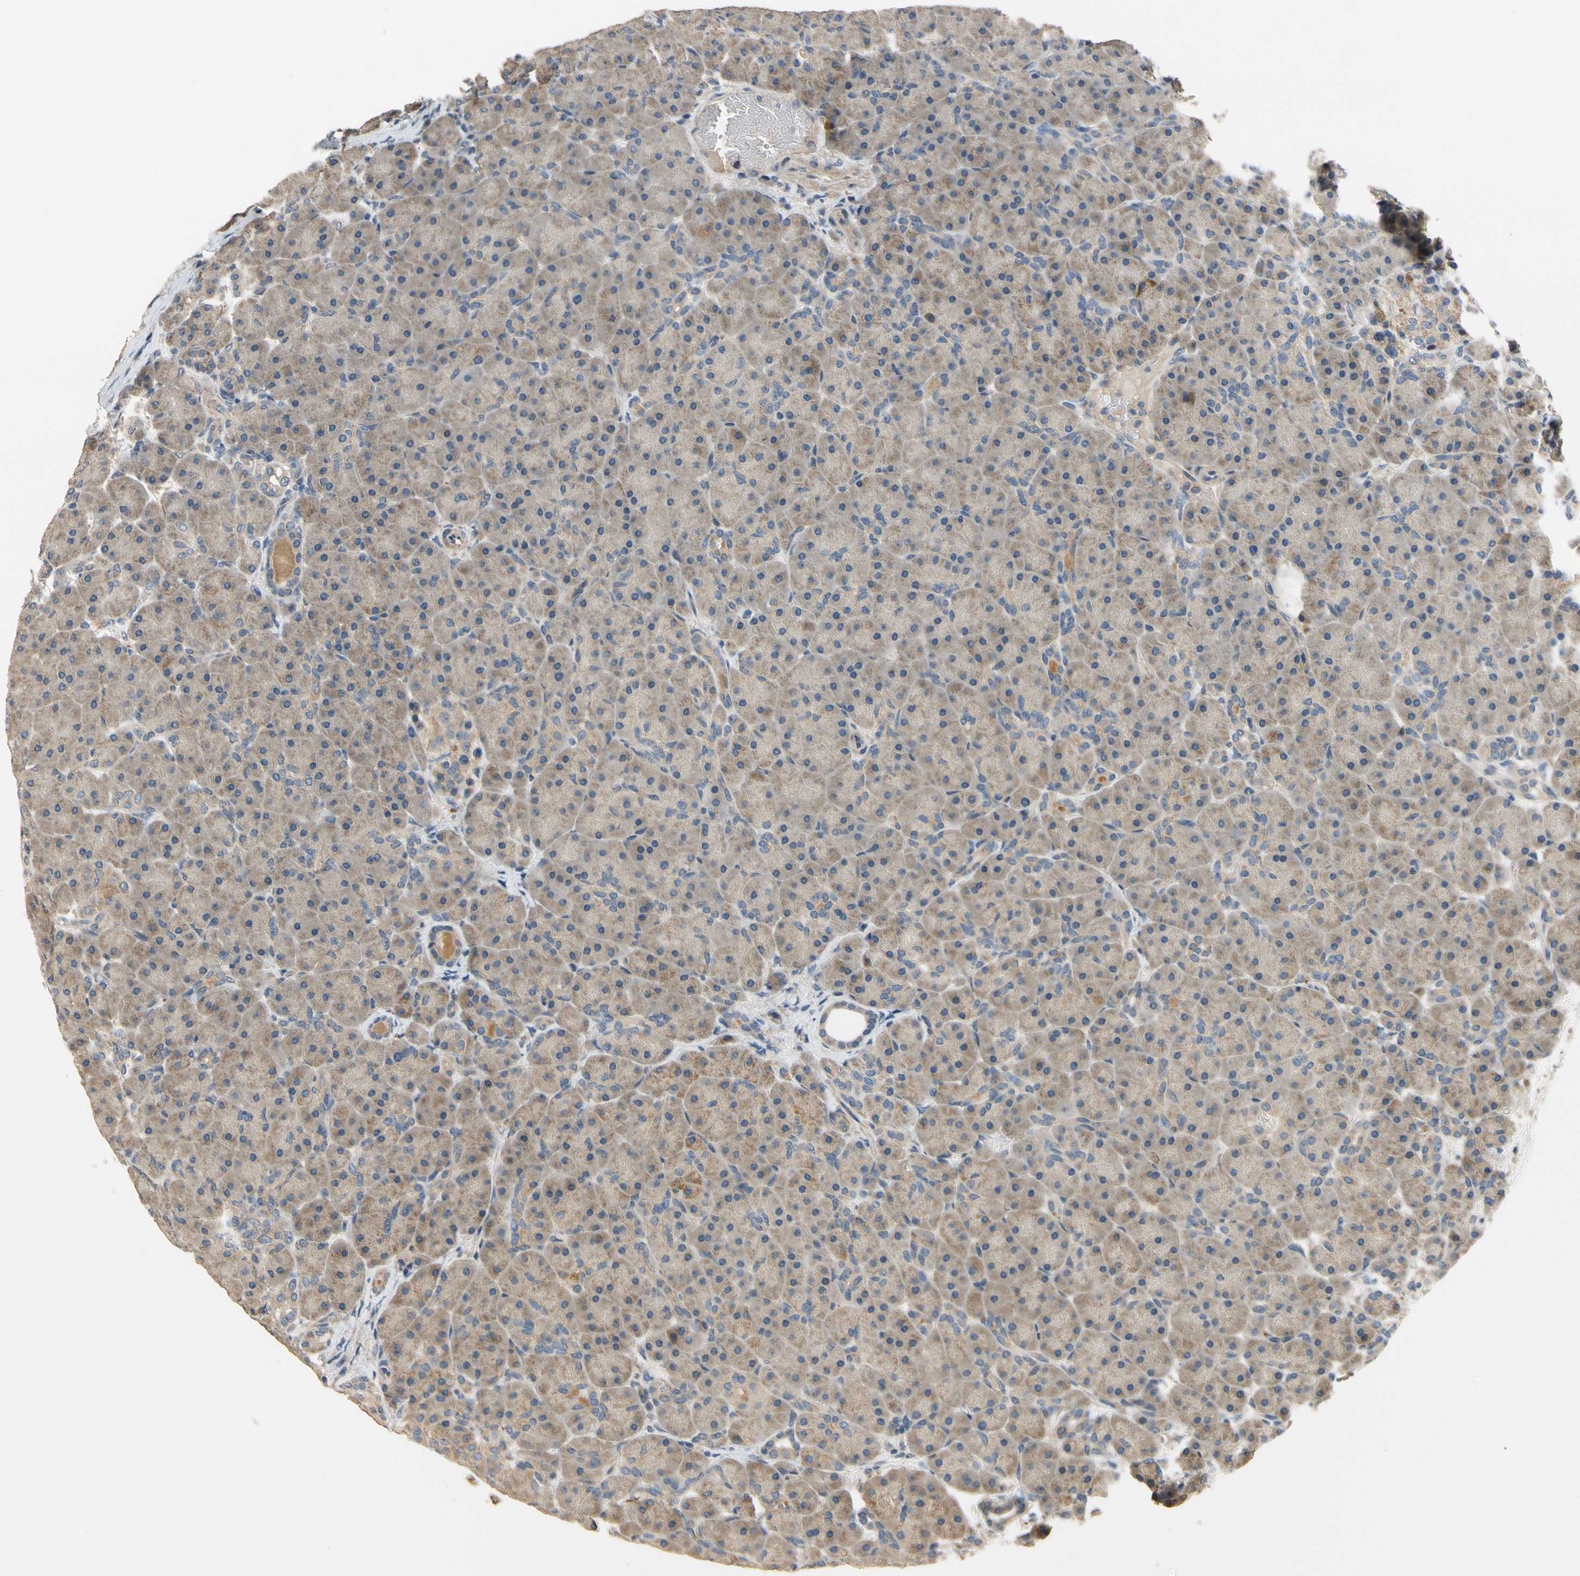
{"staining": {"intensity": "weak", "quantity": "25%-75%", "location": "cytoplasmic/membranous"}, "tissue": "pancreas", "cell_type": "Exocrine glandular cells", "image_type": "normal", "snomed": [{"axis": "morphology", "description": "Normal tissue, NOS"}, {"axis": "topography", "description": "Pancreas"}], "caption": "Protein staining of unremarkable pancreas exhibits weak cytoplasmic/membranous positivity in about 25%-75% of exocrine glandular cells. Ihc stains the protein in brown and the nuclei are stained blue.", "gene": "ALKBH3", "patient": {"sex": "male", "age": 66}}